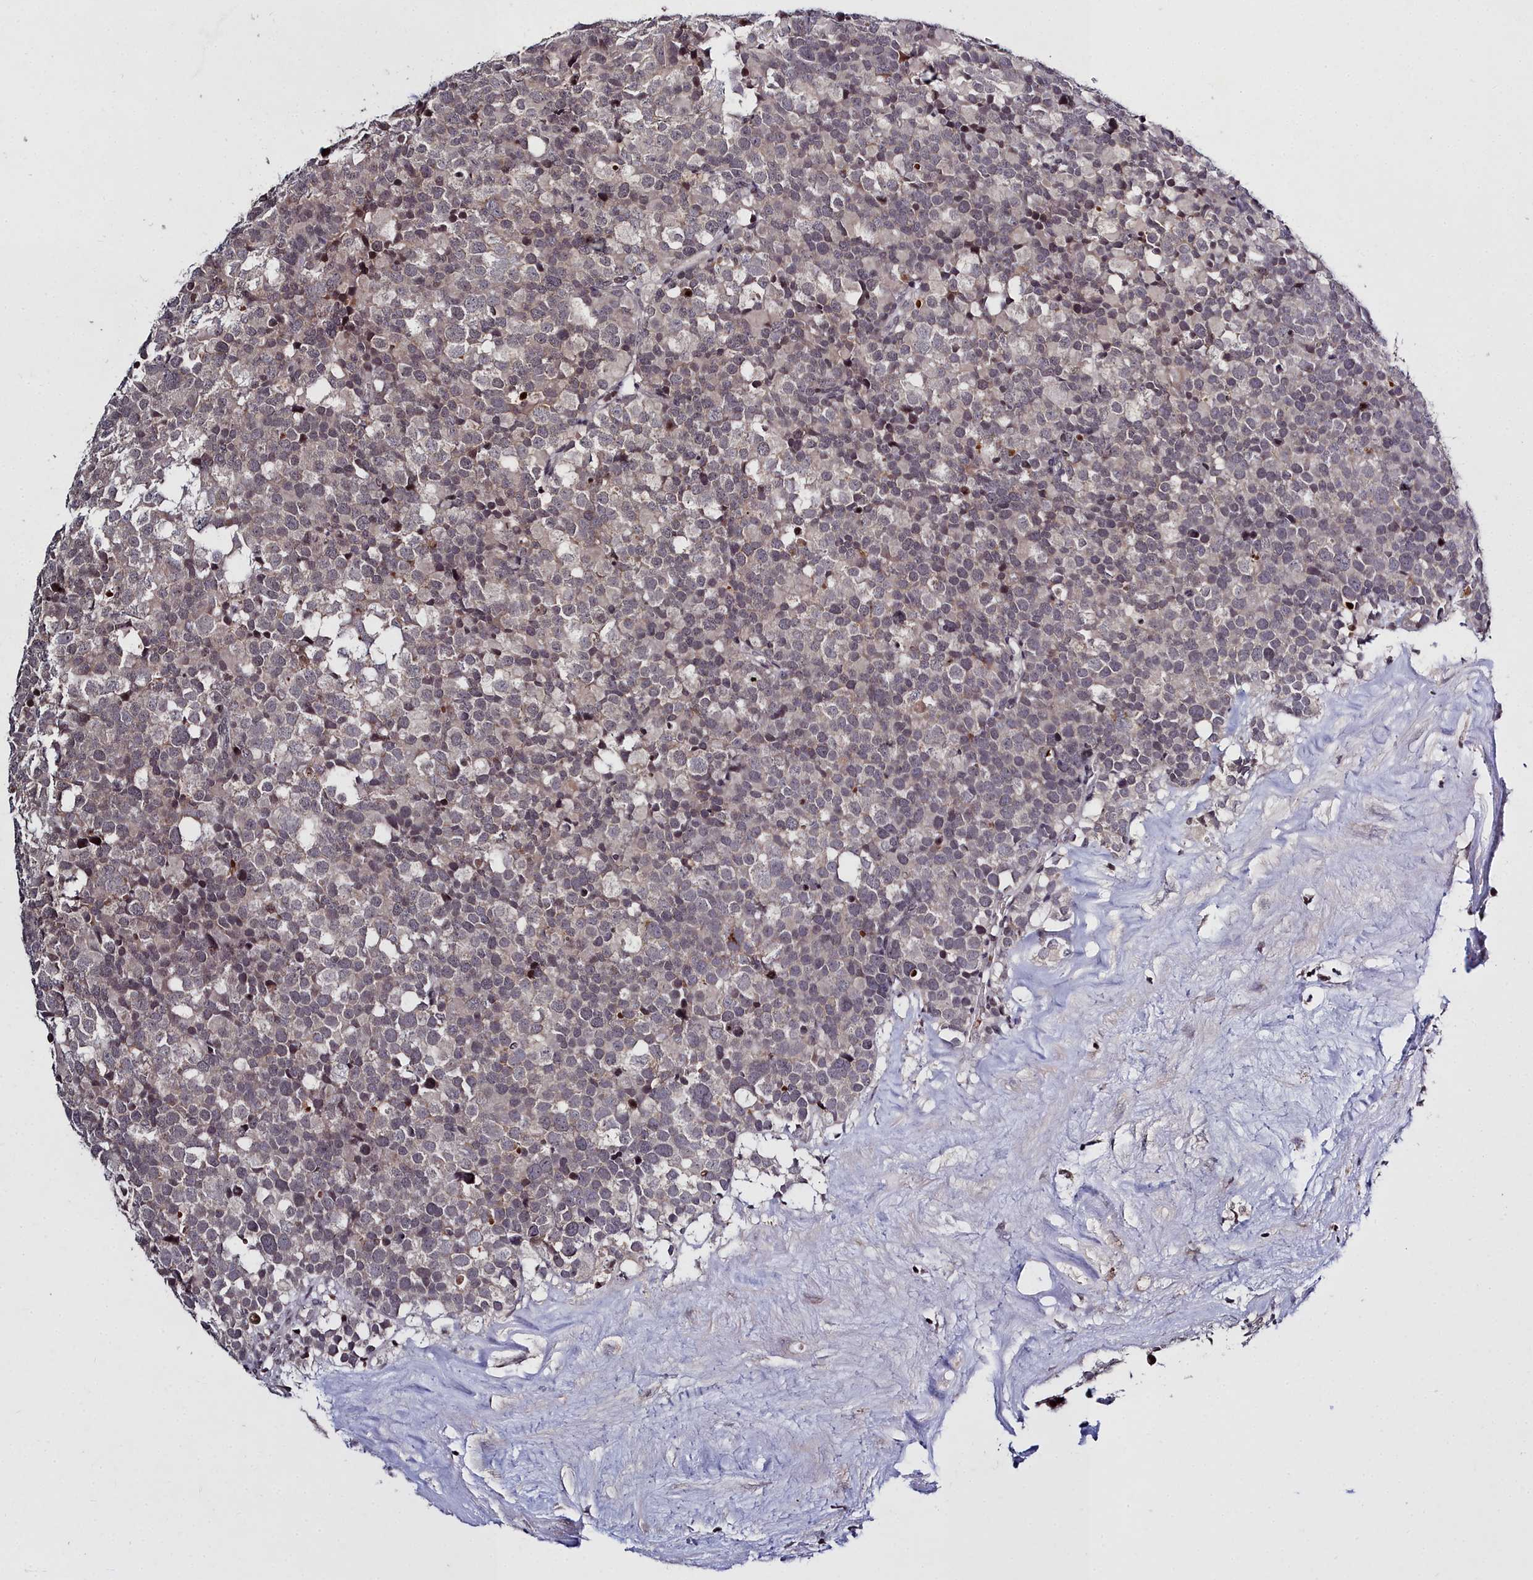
{"staining": {"intensity": "weak", "quantity": "<25%", "location": "cytoplasmic/membranous"}, "tissue": "testis cancer", "cell_type": "Tumor cells", "image_type": "cancer", "snomed": [{"axis": "morphology", "description": "Seminoma, NOS"}, {"axis": "topography", "description": "Testis"}], "caption": "Immunohistochemistry (IHC) of testis cancer (seminoma) displays no positivity in tumor cells.", "gene": "FZD4", "patient": {"sex": "male", "age": 71}}